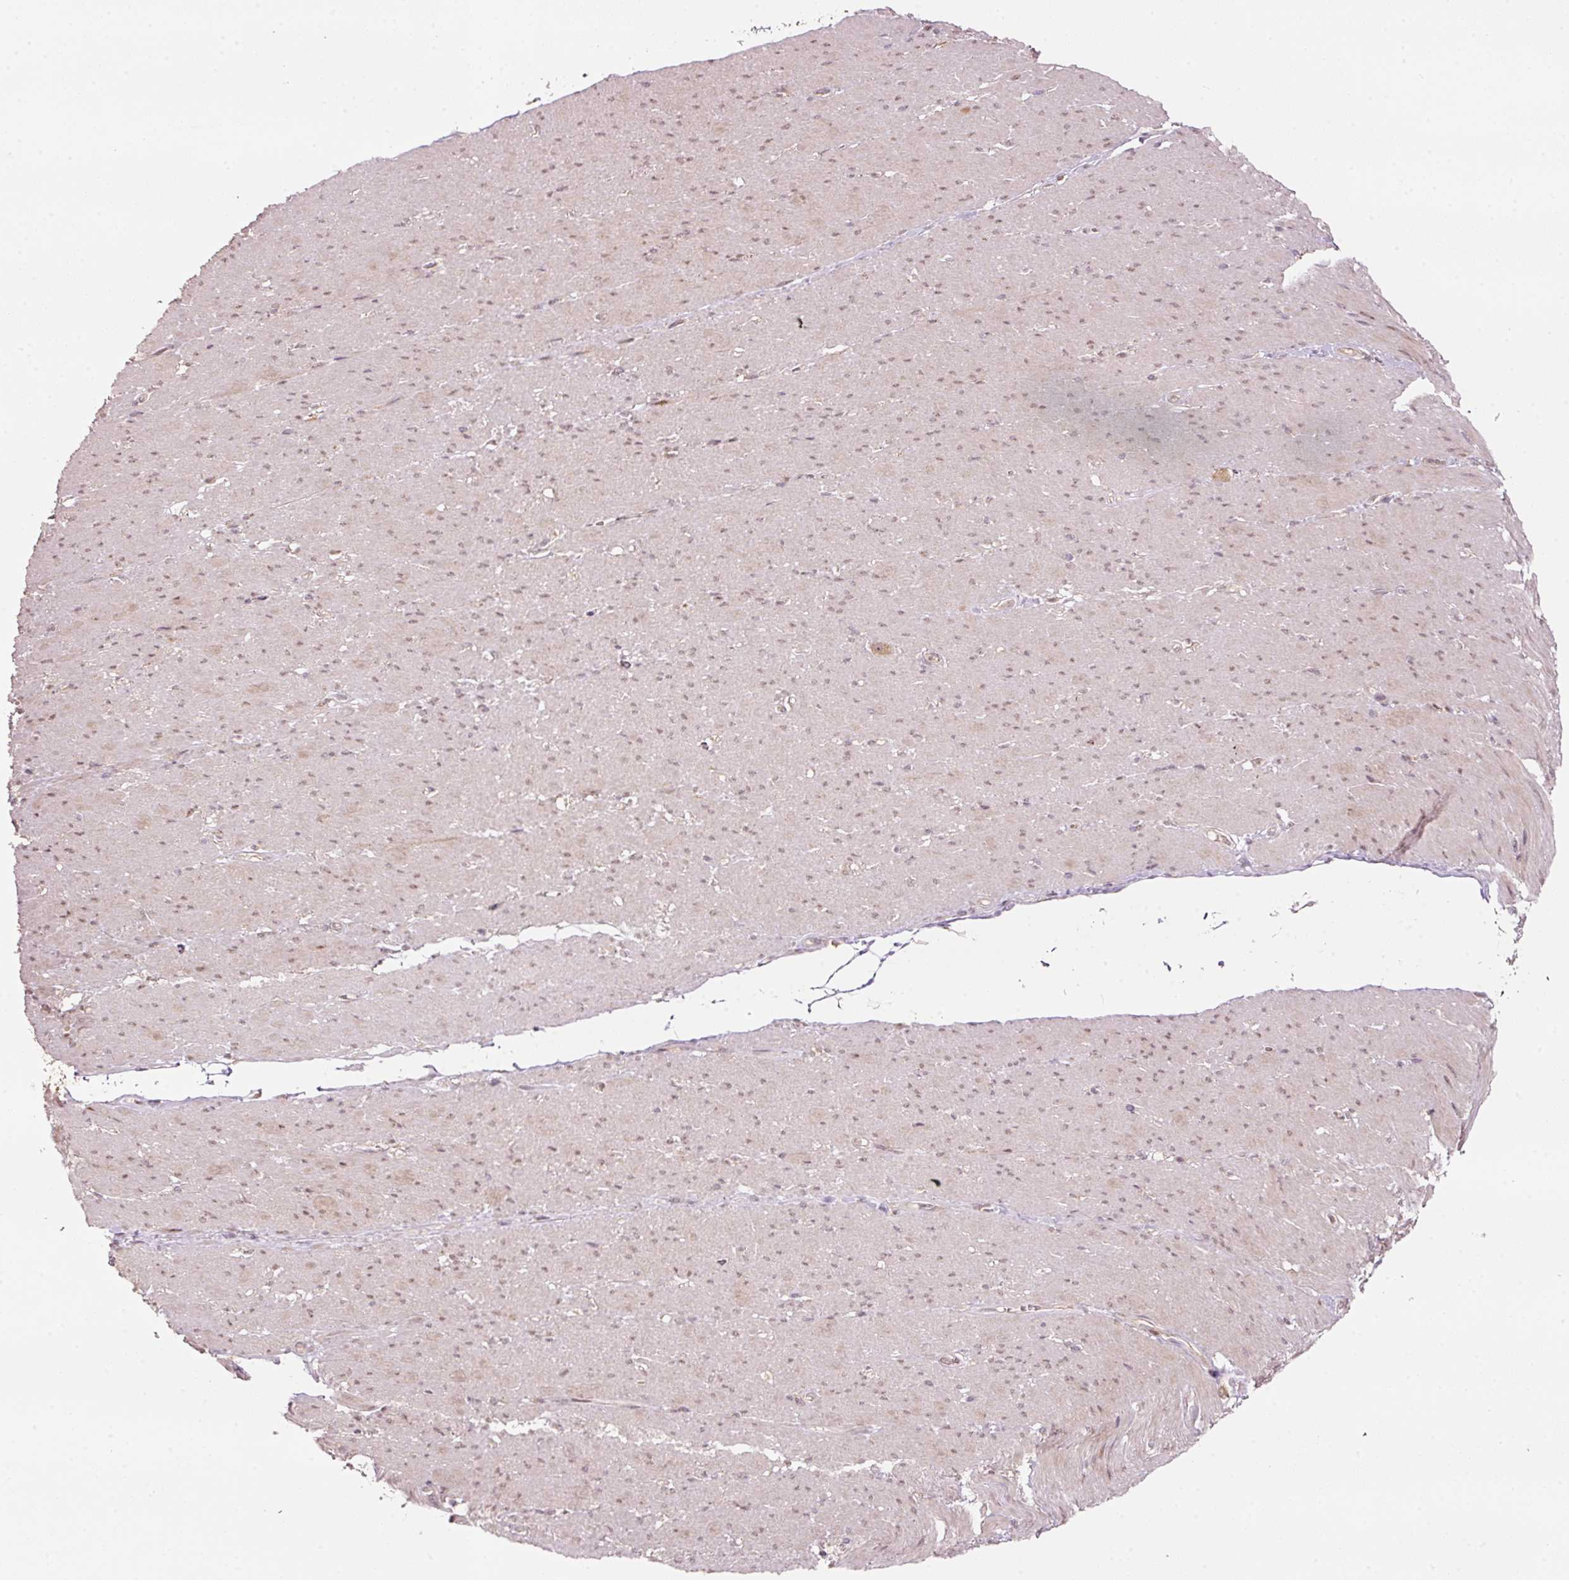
{"staining": {"intensity": "weak", "quantity": "25%-75%", "location": "nuclear"}, "tissue": "smooth muscle", "cell_type": "Smooth muscle cells", "image_type": "normal", "snomed": [{"axis": "morphology", "description": "Normal tissue, NOS"}, {"axis": "topography", "description": "Smooth muscle"}, {"axis": "topography", "description": "Rectum"}], "caption": "Smooth muscle stained with DAB (3,3'-diaminobenzidine) IHC reveals low levels of weak nuclear expression in about 25%-75% of smooth muscle cells.", "gene": "PCDHB1", "patient": {"sex": "male", "age": 53}}